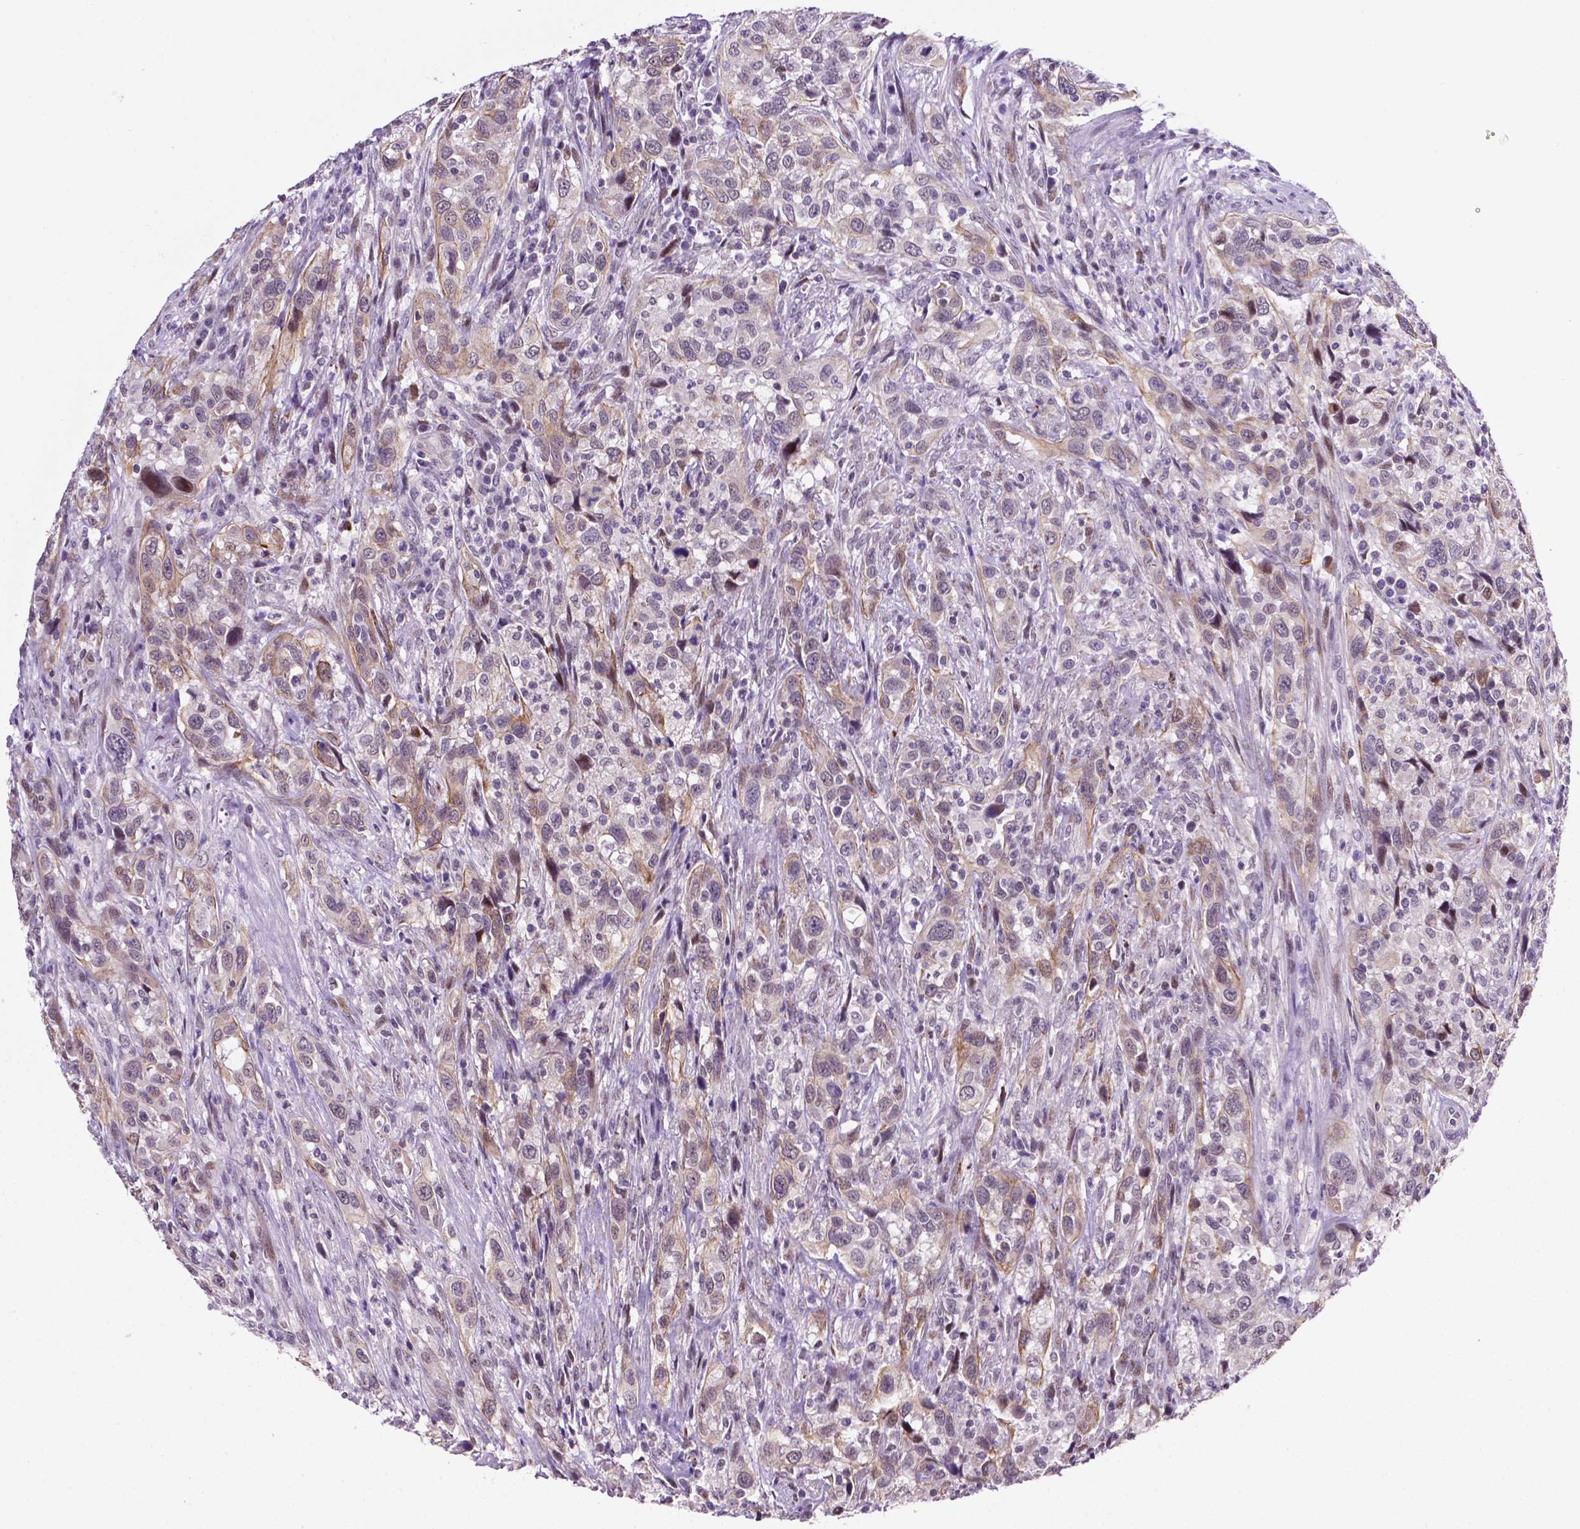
{"staining": {"intensity": "weak", "quantity": "<25%", "location": "cytoplasmic/membranous"}, "tissue": "urothelial cancer", "cell_type": "Tumor cells", "image_type": "cancer", "snomed": [{"axis": "morphology", "description": "Urothelial carcinoma, NOS"}, {"axis": "morphology", "description": "Urothelial carcinoma, High grade"}, {"axis": "topography", "description": "Urinary bladder"}], "caption": "Tumor cells show no significant protein positivity in high-grade urothelial carcinoma.", "gene": "SMAD3", "patient": {"sex": "female", "age": 64}}